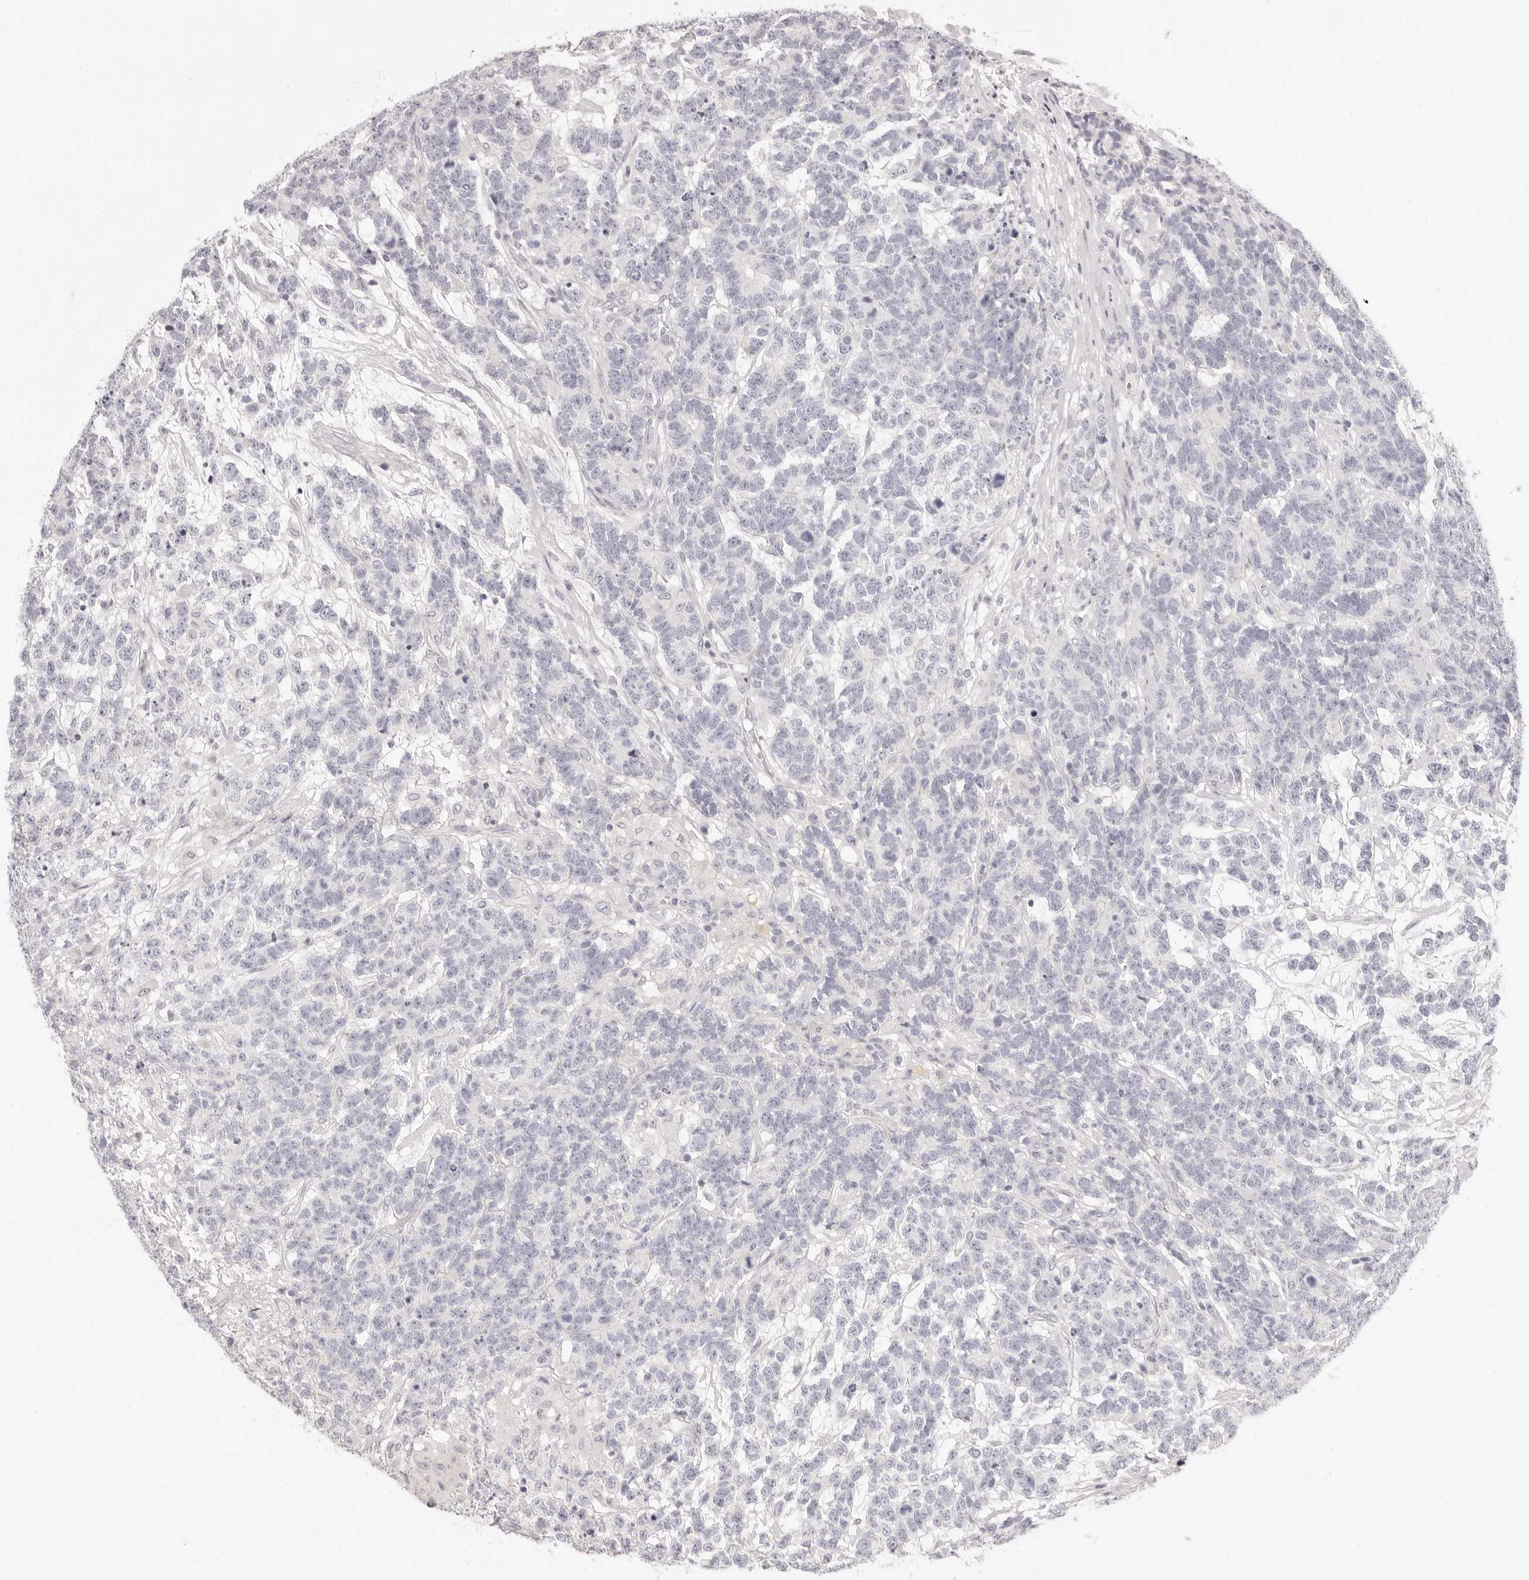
{"staining": {"intensity": "negative", "quantity": "none", "location": "none"}, "tissue": "testis cancer", "cell_type": "Tumor cells", "image_type": "cancer", "snomed": [{"axis": "morphology", "description": "Carcinoma, Embryonal, NOS"}, {"axis": "topography", "description": "Testis"}], "caption": "This is an immunohistochemistry (IHC) histopathology image of human testis cancer (embryonal carcinoma). There is no expression in tumor cells.", "gene": "FABP1", "patient": {"sex": "male", "age": 26}}